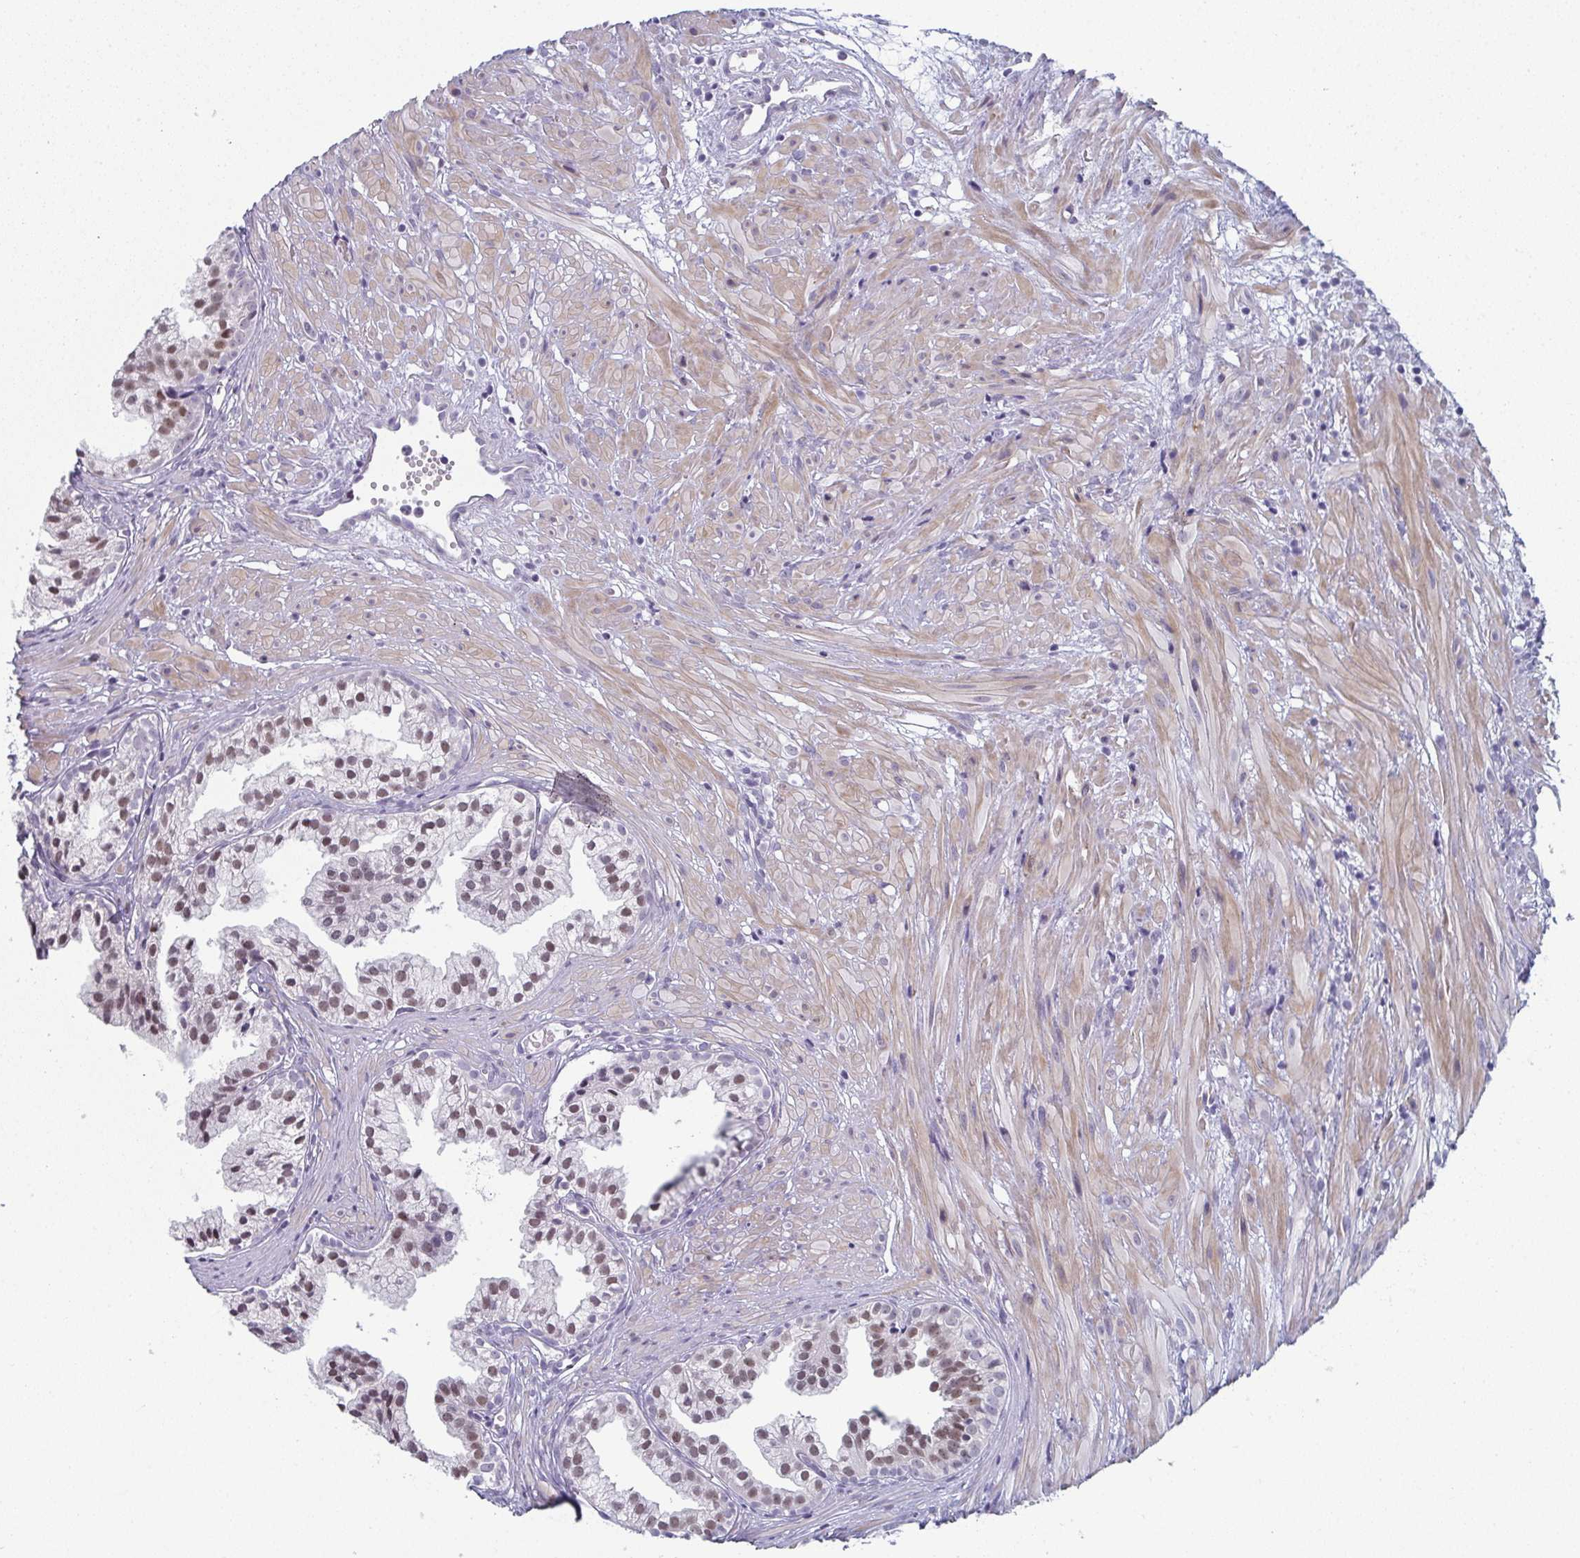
{"staining": {"intensity": "moderate", "quantity": ">75%", "location": "nuclear"}, "tissue": "prostate cancer", "cell_type": "Tumor cells", "image_type": "cancer", "snomed": [{"axis": "morphology", "description": "Adenocarcinoma, High grade"}, {"axis": "topography", "description": "Prostate"}], "caption": "Tumor cells demonstrate moderate nuclear expression in about >75% of cells in prostate adenocarcinoma (high-grade).", "gene": "PYCR3", "patient": {"sex": "male", "age": 58}}